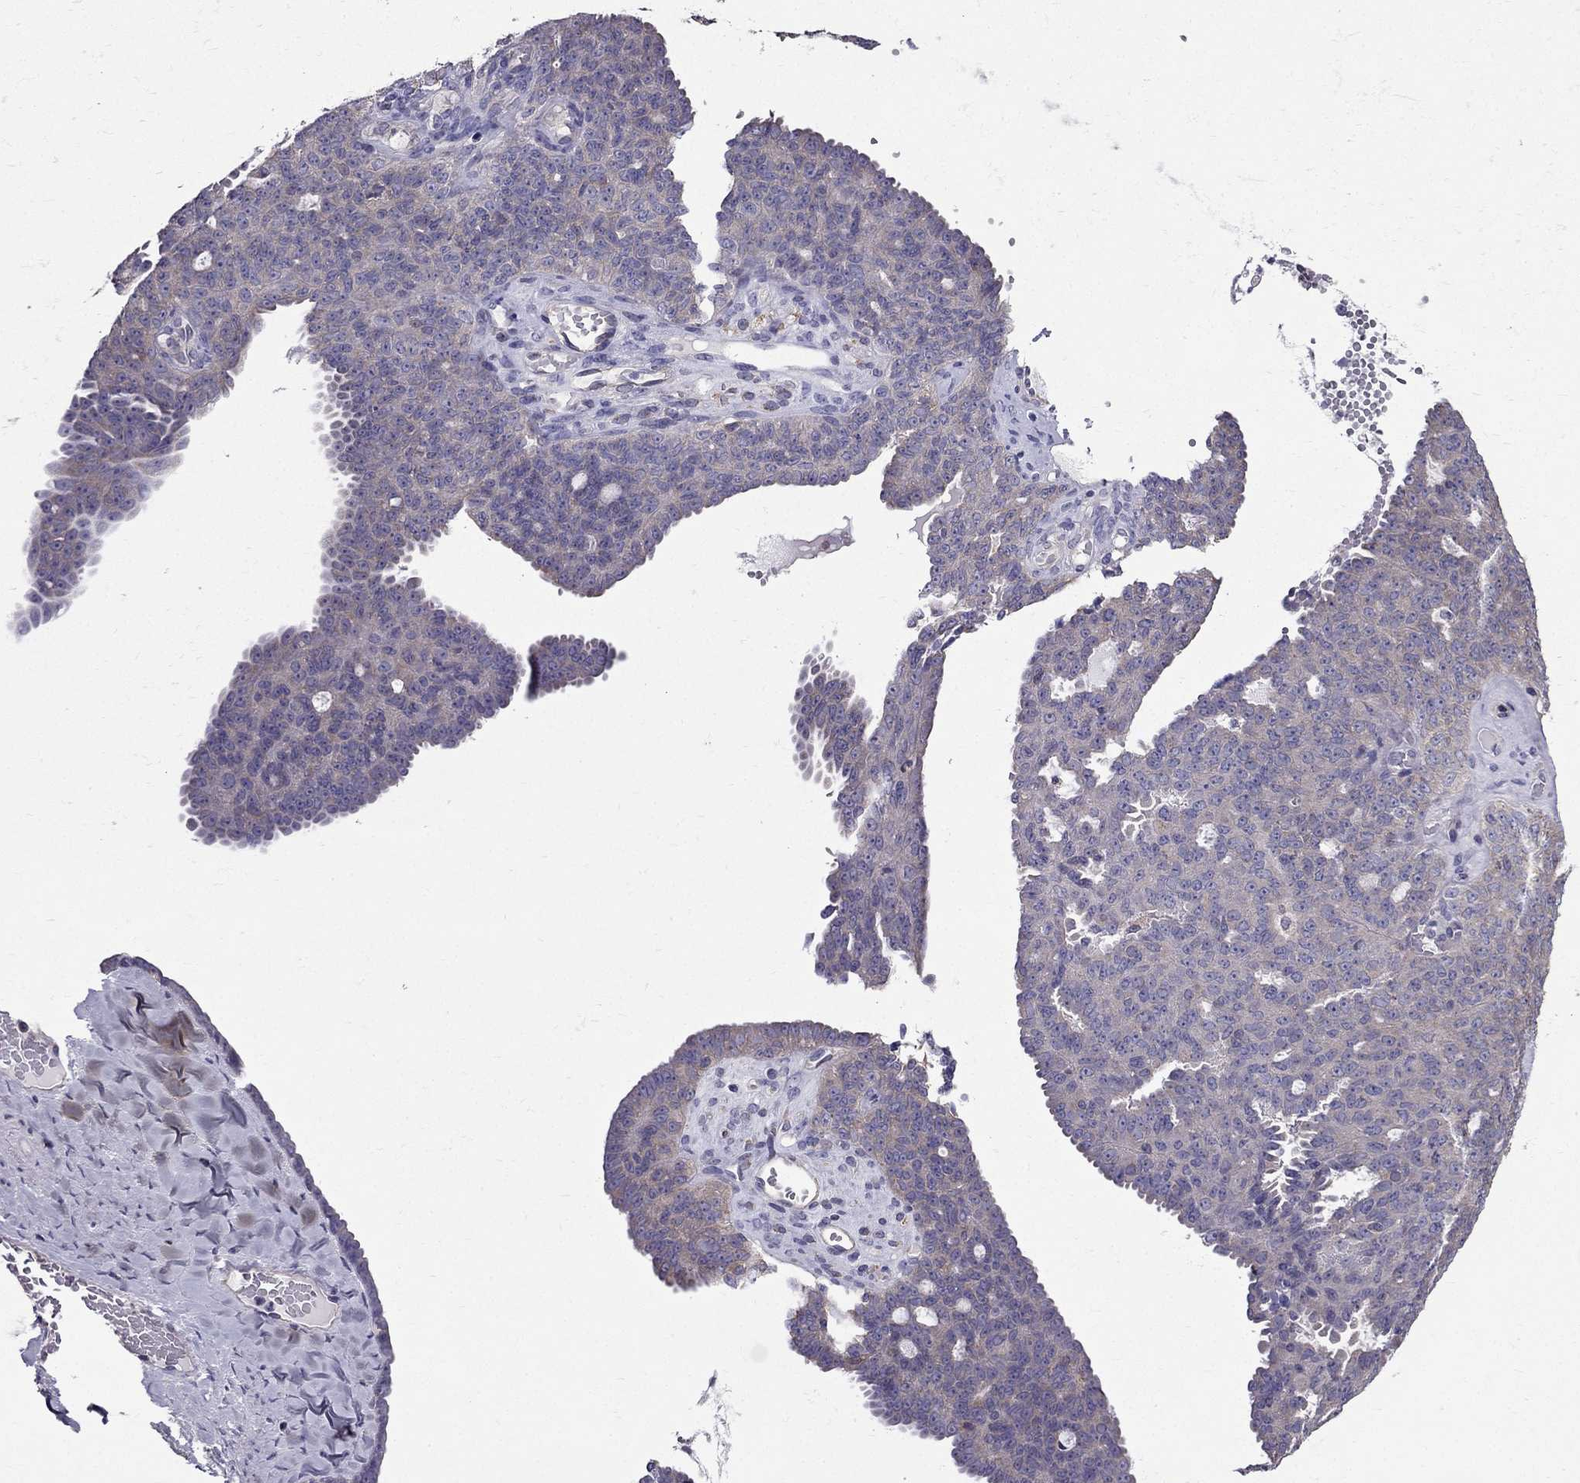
{"staining": {"intensity": "weak", "quantity": "<25%", "location": "cytoplasmic/membranous"}, "tissue": "ovarian cancer", "cell_type": "Tumor cells", "image_type": "cancer", "snomed": [{"axis": "morphology", "description": "Cystadenocarcinoma, serous, NOS"}, {"axis": "topography", "description": "Ovary"}], "caption": "Tumor cells show no significant protein expression in serous cystadenocarcinoma (ovarian).", "gene": "AAK1", "patient": {"sex": "female", "age": 71}}